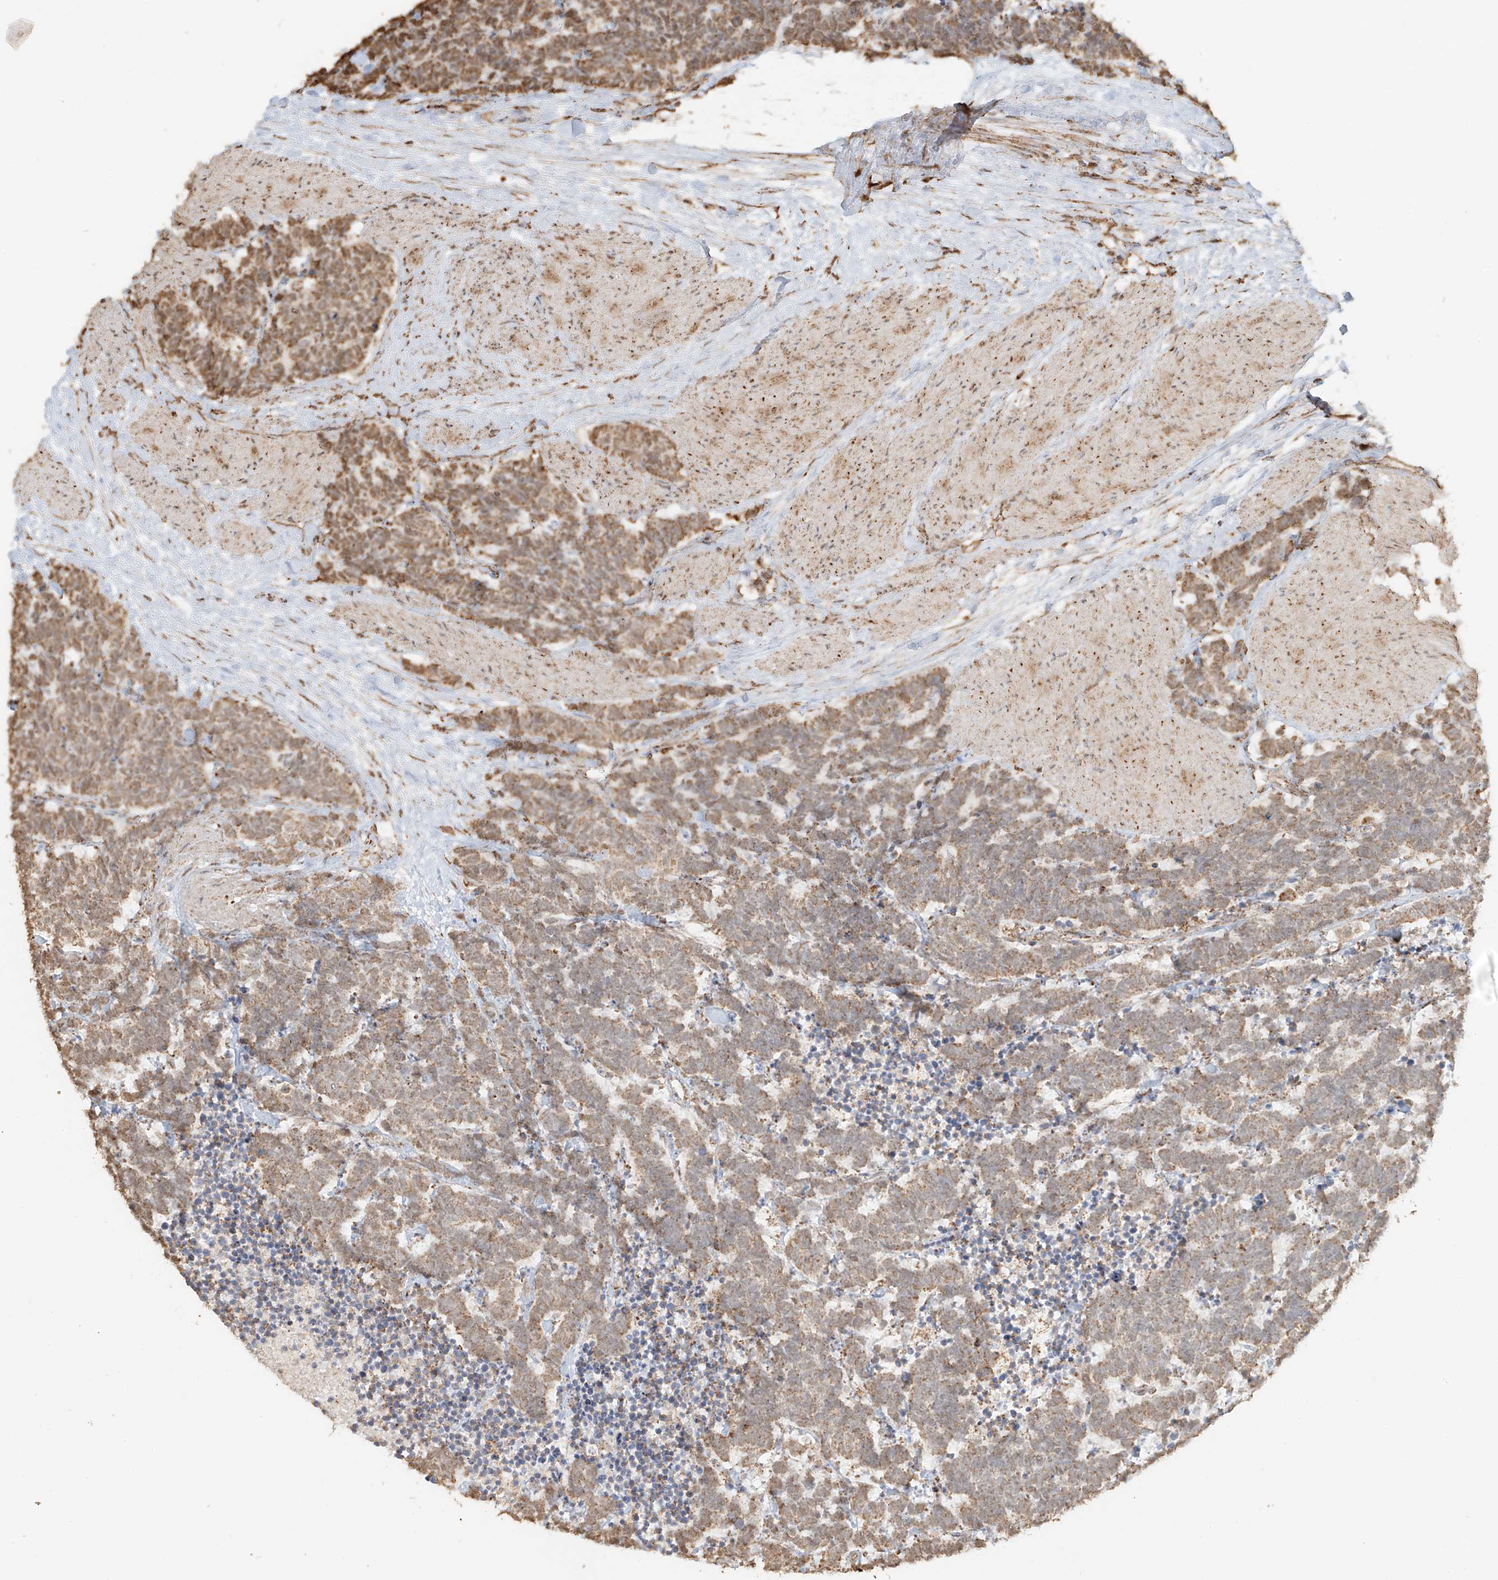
{"staining": {"intensity": "moderate", "quantity": ">75%", "location": "cytoplasmic/membranous"}, "tissue": "carcinoid", "cell_type": "Tumor cells", "image_type": "cancer", "snomed": [{"axis": "morphology", "description": "Carcinoma, NOS"}, {"axis": "morphology", "description": "Carcinoid, malignant, NOS"}, {"axis": "topography", "description": "Urinary bladder"}], "caption": "Carcinoid (malignant) stained with IHC reveals moderate cytoplasmic/membranous staining in about >75% of tumor cells. Ihc stains the protein of interest in brown and the nuclei are stained blue.", "gene": "MIPEP", "patient": {"sex": "male", "age": 57}}